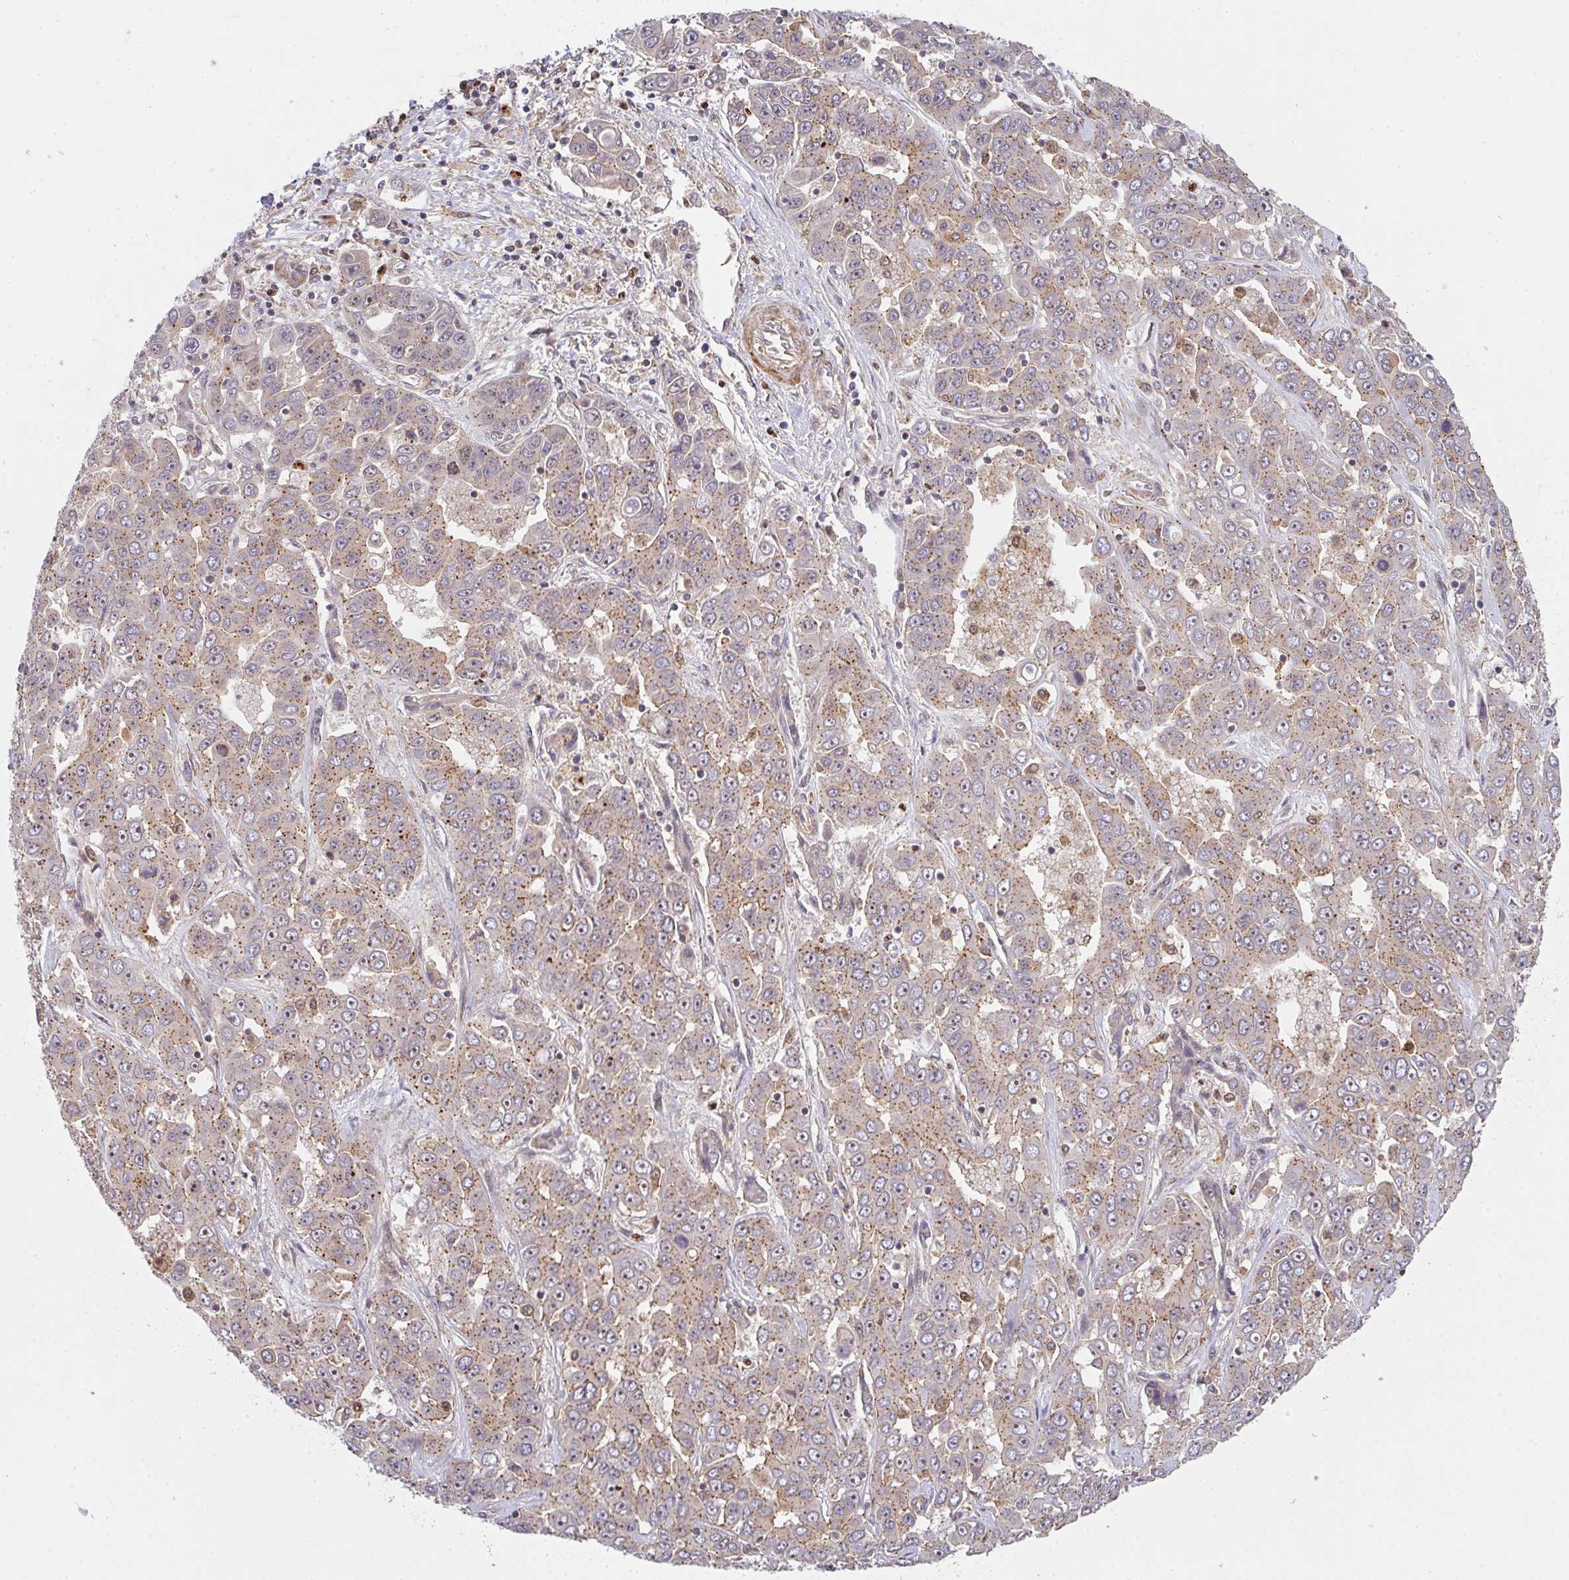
{"staining": {"intensity": "weak", "quantity": "25%-75%", "location": "cytoplasmic/membranous"}, "tissue": "liver cancer", "cell_type": "Tumor cells", "image_type": "cancer", "snomed": [{"axis": "morphology", "description": "Cholangiocarcinoma"}, {"axis": "topography", "description": "Liver"}], "caption": "About 25%-75% of tumor cells in human cholangiocarcinoma (liver) exhibit weak cytoplasmic/membranous protein positivity as visualized by brown immunohistochemical staining.", "gene": "SIMC1", "patient": {"sex": "female", "age": 52}}